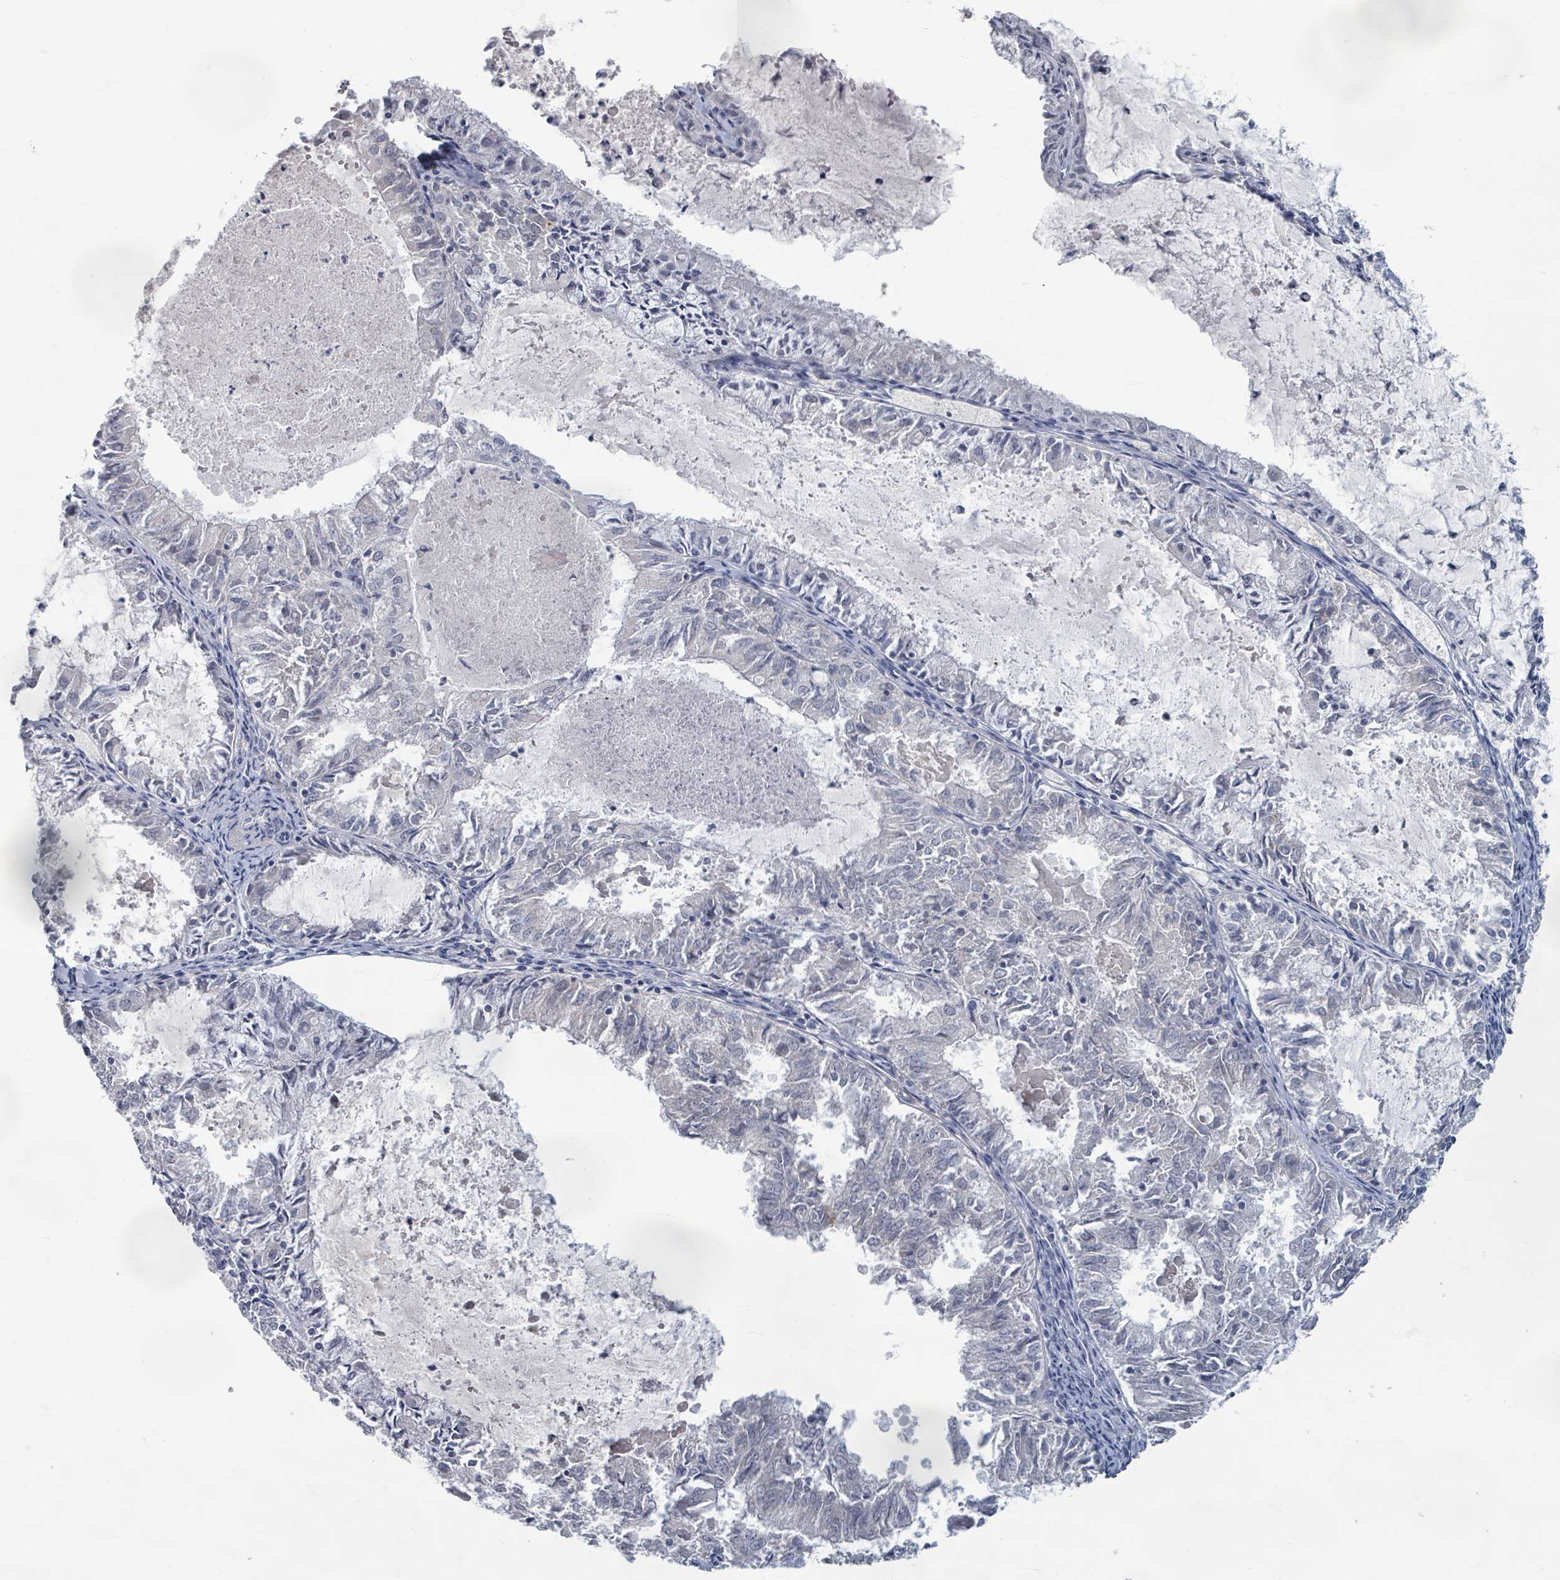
{"staining": {"intensity": "negative", "quantity": "none", "location": "none"}, "tissue": "endometrial cancer", "cell_type": "Tumor cells", "image_type": "cancer", "snomed": [{"axis": "morphology", "description": "Adenocarcinoma, NOS"}, {"axis": "topography", "description": "Endometrium"}], "caption": "A high-resolution micrograph shows immunohistochemistry staining of endometrial adenocarcinoma, which reveals no significant positivity in tumor cells. (DAB (3,3'-diaminobenzidine) immunohistochemistry with hematoxylin counter stain).", "gene": "WNT11", "patient": {"sex": "female", "age": 57}}